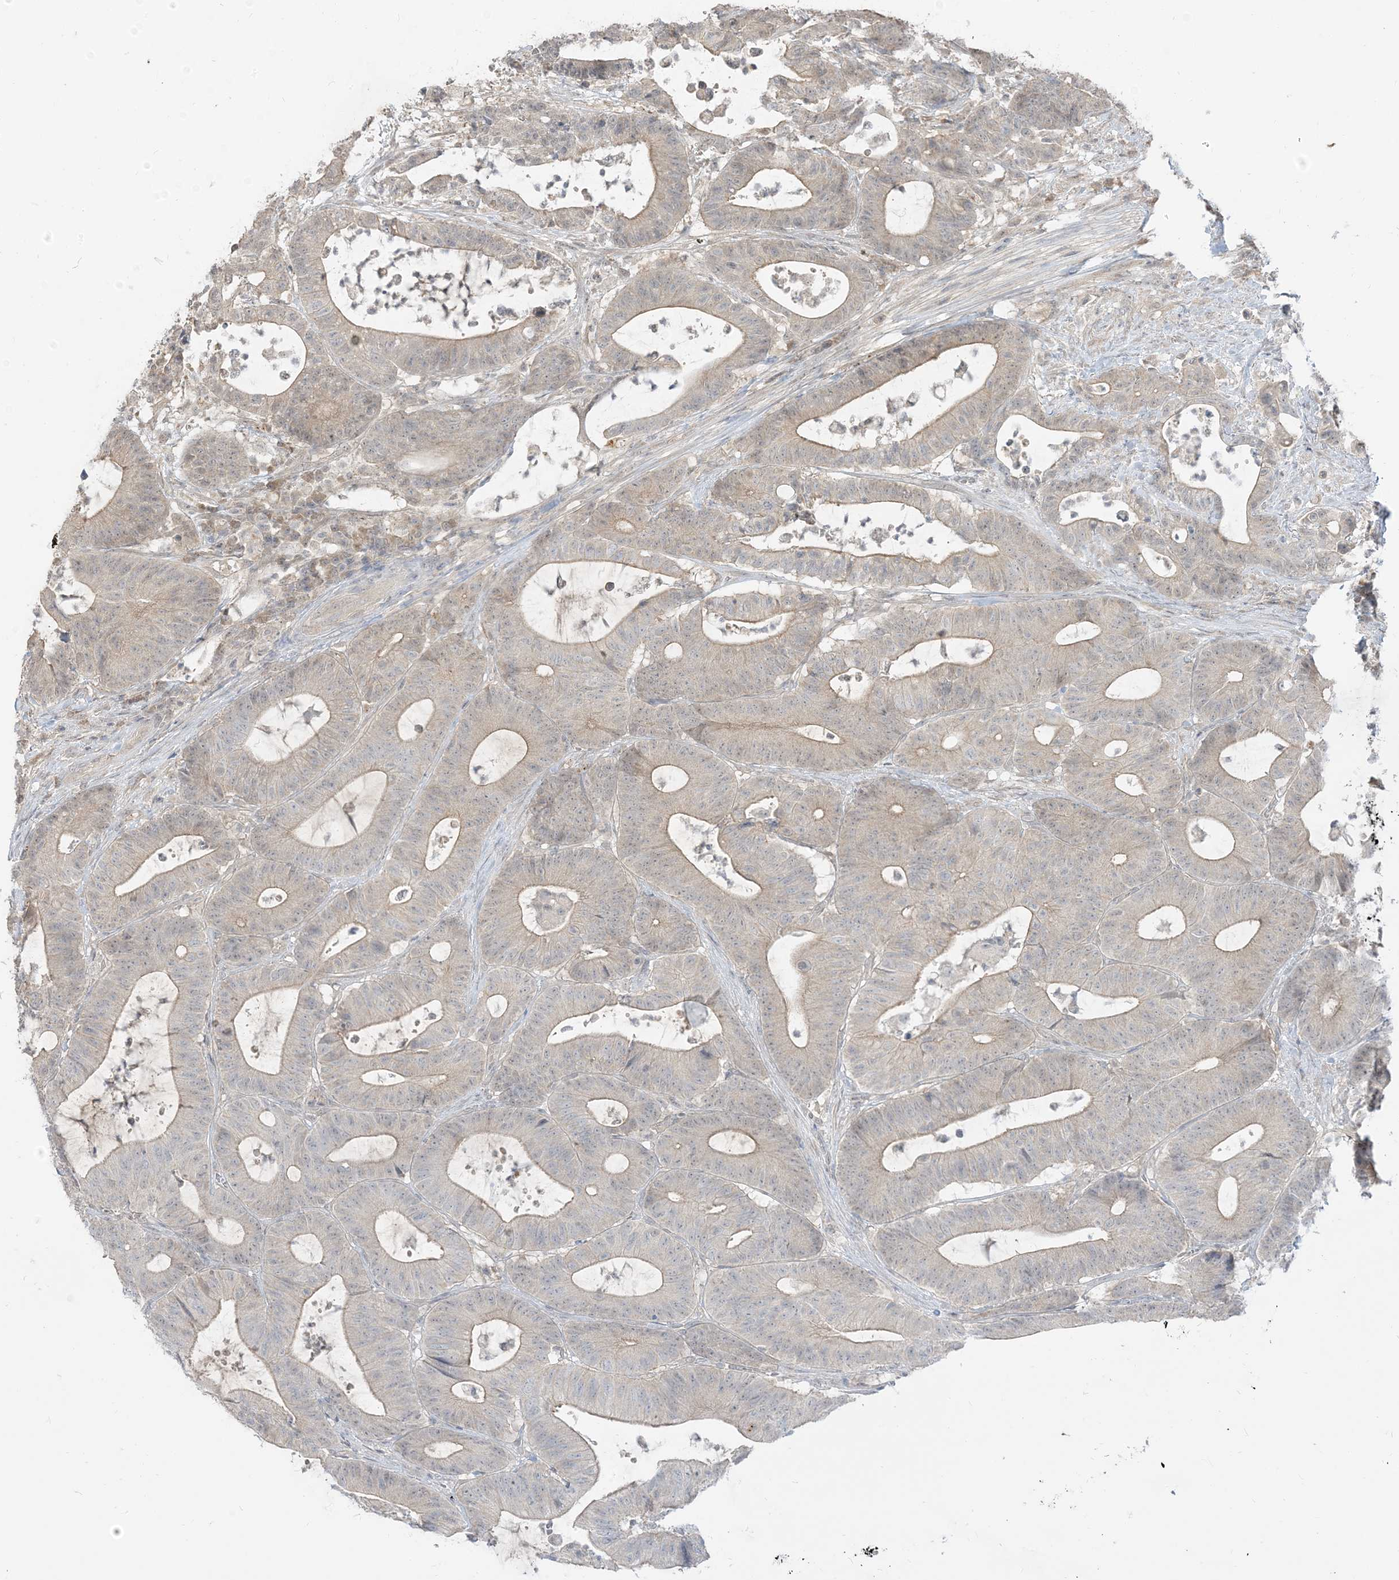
{"staining": {"intensity": "weak", "quantity": "25%-75%", "location": "cytoplasmic/membranous"}, "tissue": "colorectal cancer", "cell_type": "Tumor cells", "image_type": "cancer", "snomed": [{"axis": "morphology", "description": "Adenocarcinoma, NOS"}, {"axis": "topography", "description": "Colon"}], "caption": "The histopathology image reveals staining of colorectal adenocarcinoma, revealing weak cytoplasmic/membranous protein expression (brown color) within tumor cells.", "gene": "TBCC", "patient": {"sex": "female", "age": 84}}